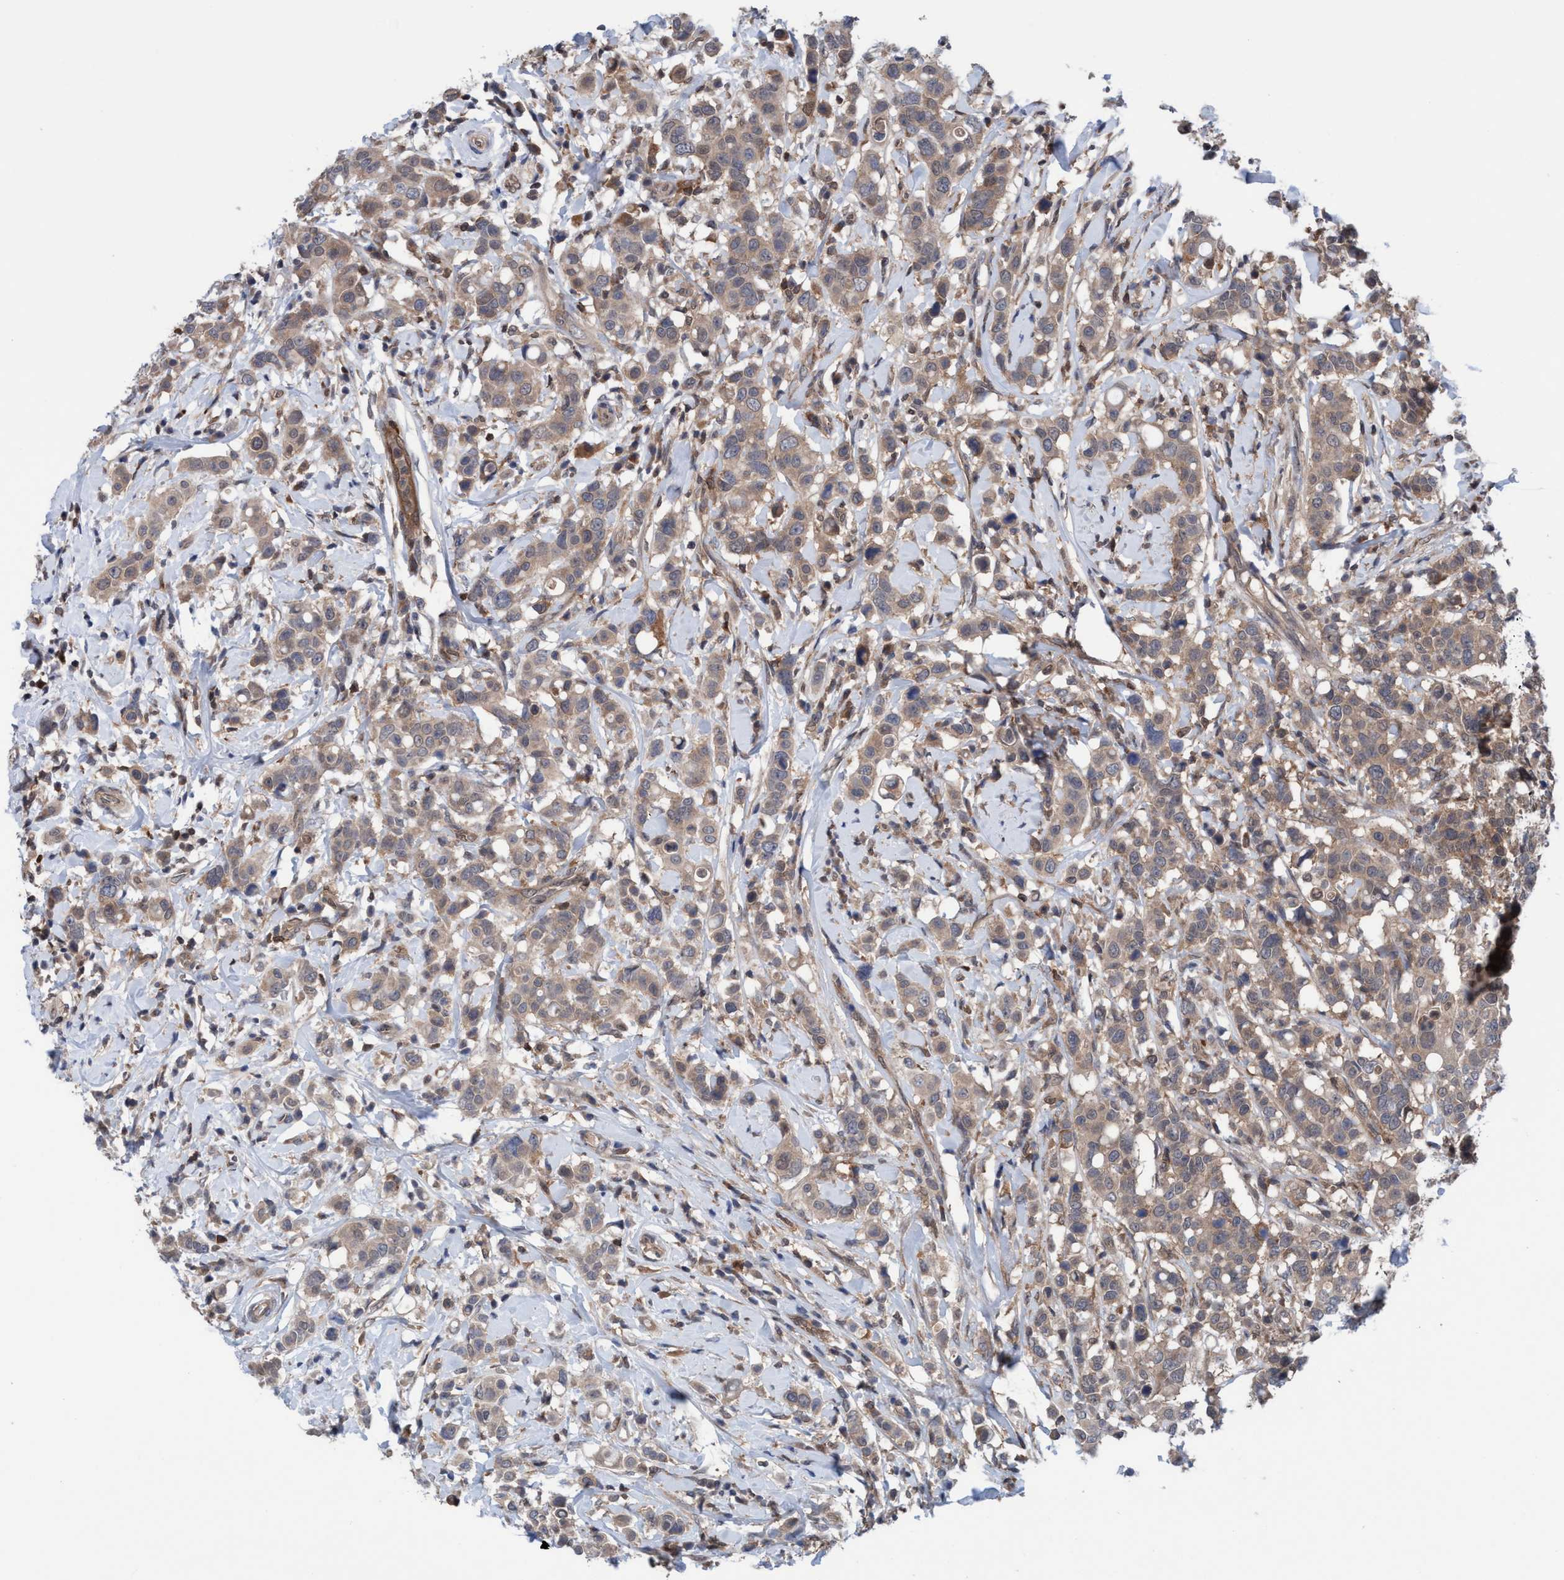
{"staining": {"intensity": "weak", "quantity": ">75%", "location": "cytoplasmic/membranous"}, "tissue": "breast cancer", "cell_type": "Tumor cells", "image_type": "cancer", "snomed": [{"axis": "morphology", "description": "Duct carcinoma"}, {"axis": "topography", "description": "Breast"}], "caption": "IHC image of neoplastic tissue: human breast cancer (intraductal carcinoma) stained using immunohistochemistry (IHC) demonstrates low levels of weak protein expression localized specifically in the cytoplasmic/membranous of tumor cells, appearing as a cytoplasmic/membranous brown color.", "gene": "GLOD4", "patient": {"sex": "female", "age": 27}}